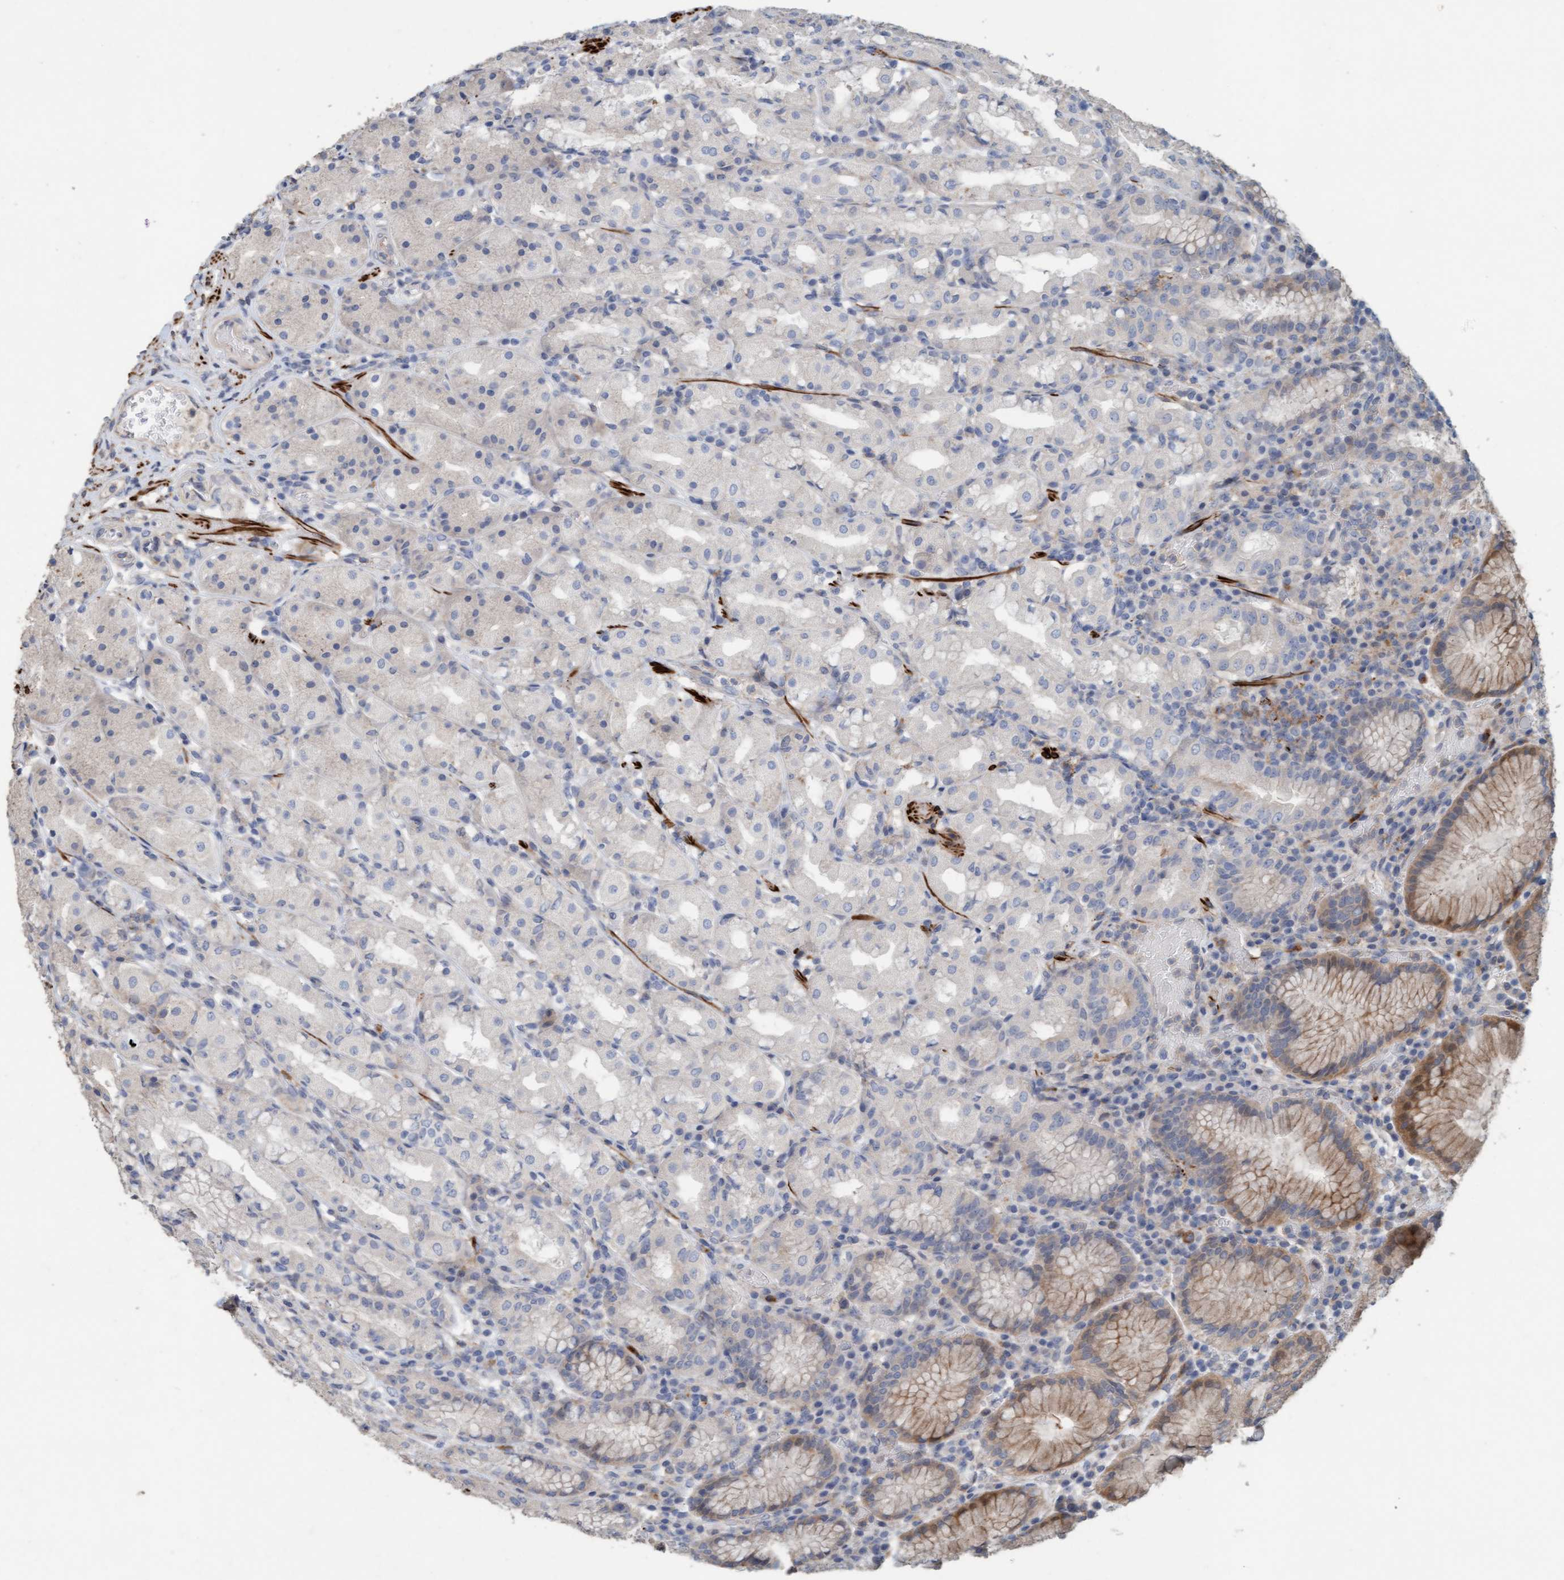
{"staining": {"intensity": "weak", "quantity": "<25%", "location": "cytoplasmic/membranous"}, "tissue": "stomach", "cell_type": "Glandular cells", "image_type": "normal", "snomed": [{"axis": "morphology", "description": "Normal tissue, NOS"}, {"axis": "topography", "description": "Stomach, lower"}], "caption": "DAB (3,3'-diaminobenzidine) immunohistochemical staining of unremarkable human stomach exhibits no significant positivity in glandular cells.", "gene": "LONRF1", "patient": {"sex": "female", "age": 56}}